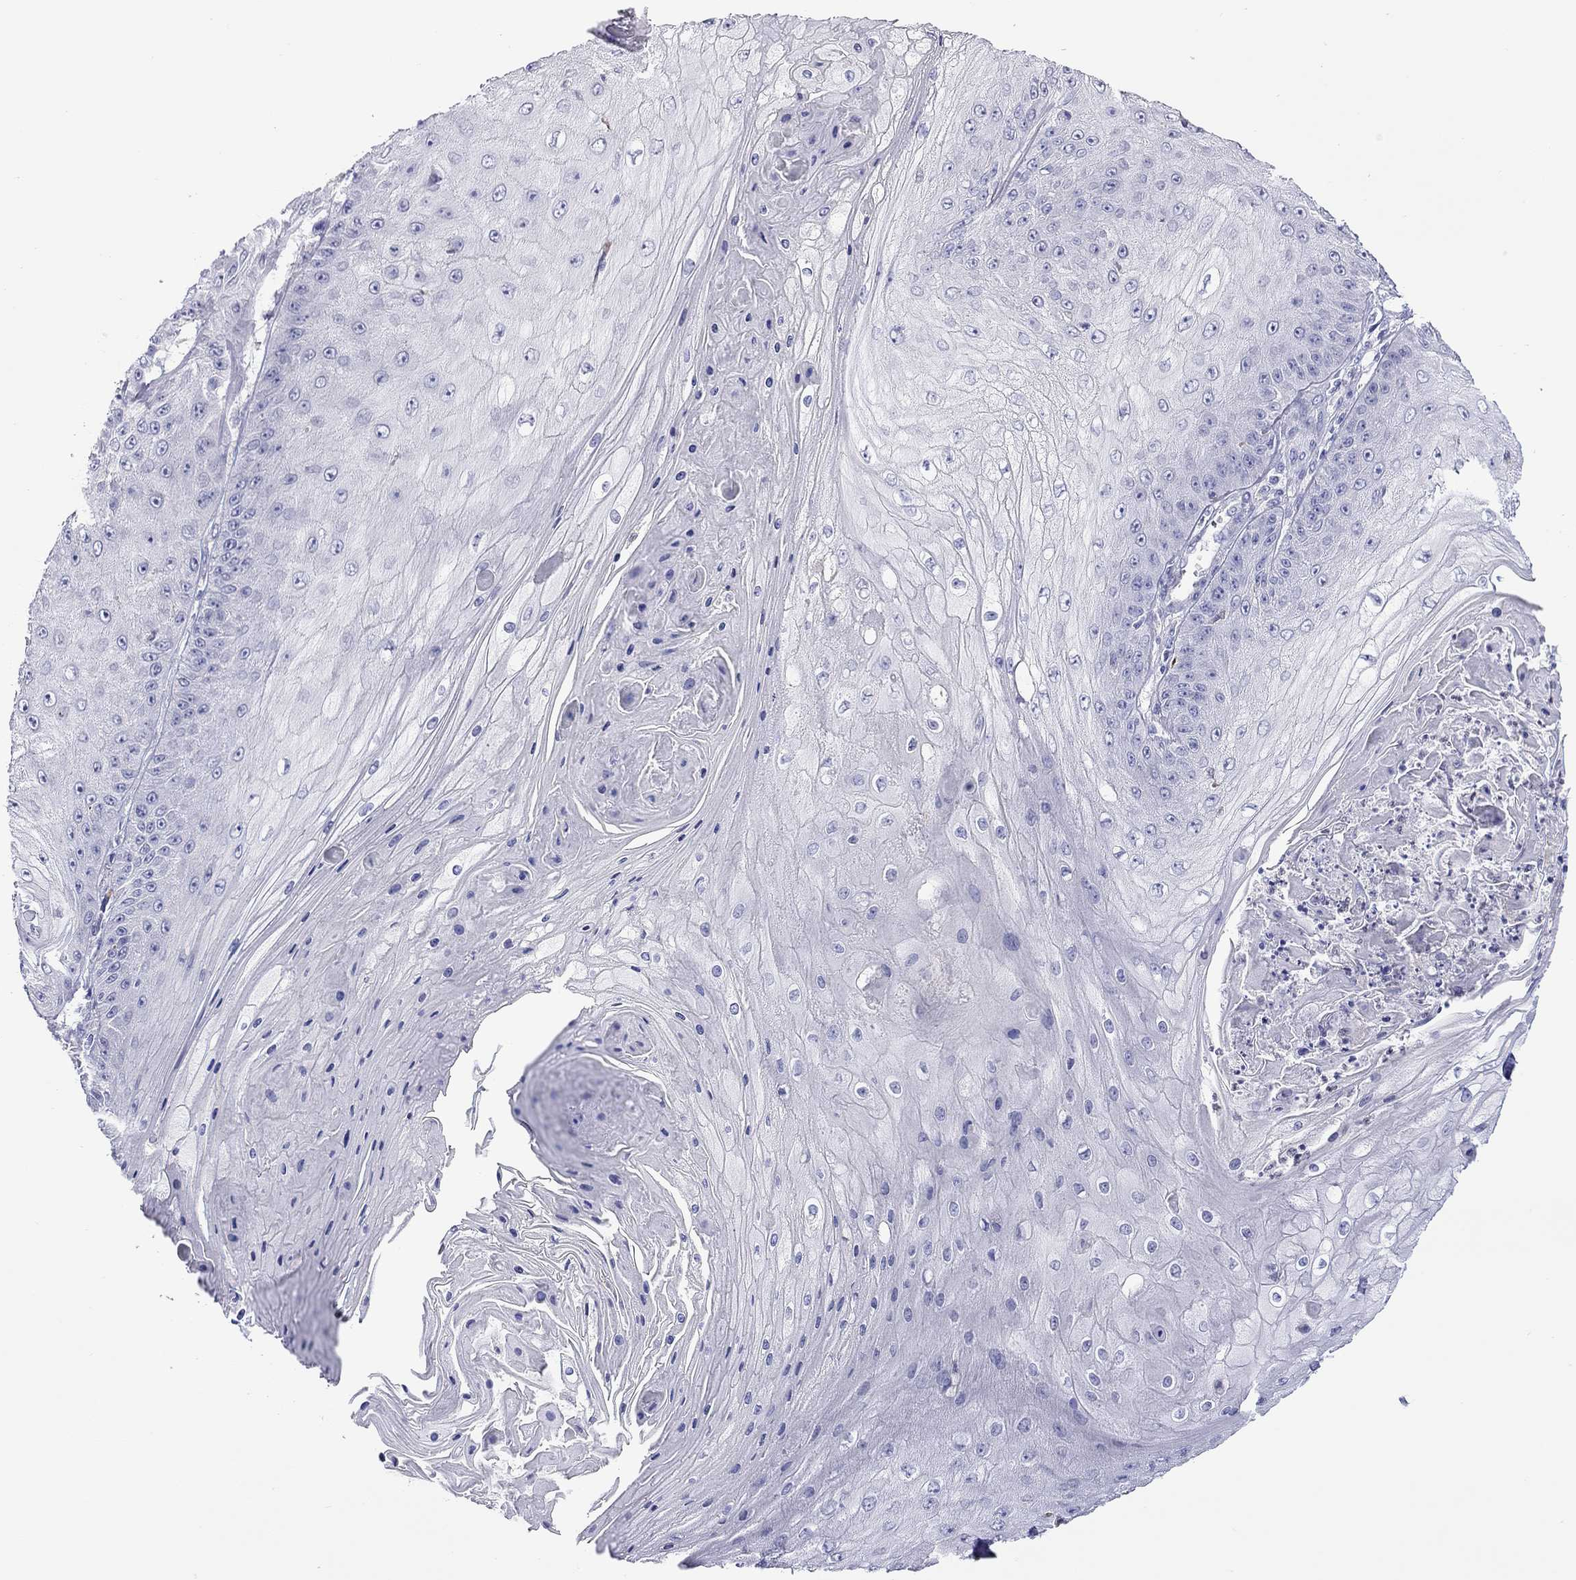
{"staining": {"intensity": "negative", "quantity": "none", "location": "none"}, "tissue": "skin cancer", "cell_type": "Tumor cells", "image_type": "cancer", "snomed": [{"axis": "morphology", "description": "Squamous cell carcinoma, NOS"}, {"axis": "topography", "description": "Skin"}], "caption": "DAB (3,3'-diaminobenzidine) immunohistochemical staining of skin cancer (squamous cell carcinoma) reveals no significant positivity in tumor cells.", "gene": "SLC46A2", "patient": {"sex": "male", "age": 70}}